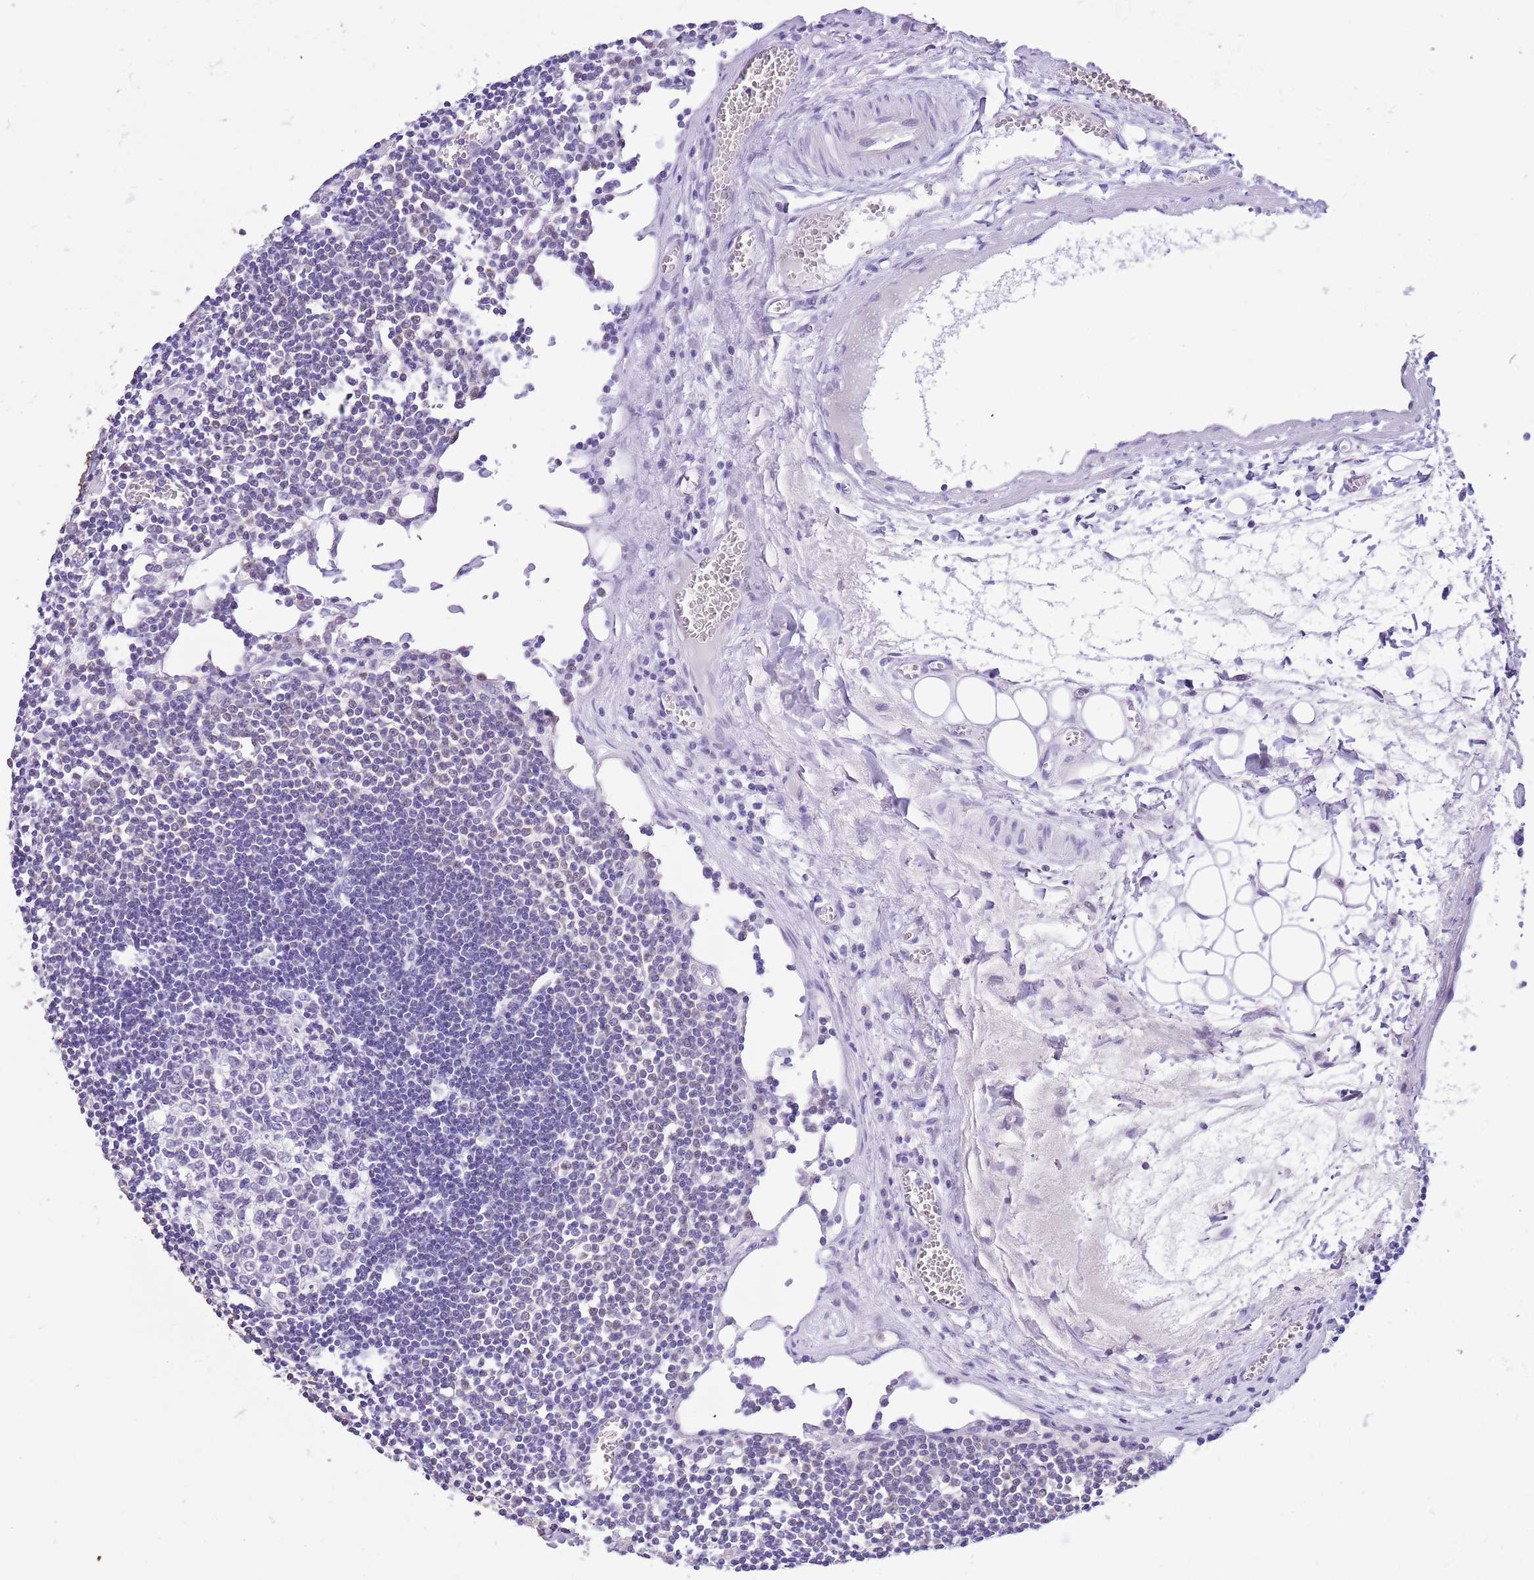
{"staining": {"intensity": "negative", "quantity": "none", "location": "none"}, "tissue": "lymph node", "cell_type": "Germinal center cells", "image_type": "normal", "snomed": [{"axis": "morphology", "description": "Normal tissue, NOS"}, {"axis": "topography", "description": "Lymph node"}], "caption": "A high-resolution photomicrograph shows immunohistochemistry staining of unremarkable lymph node, which shows no significant expression in germinal center cells.", "gene": "R3HDM4", "patient": {"sex": "female", "age": 11}}